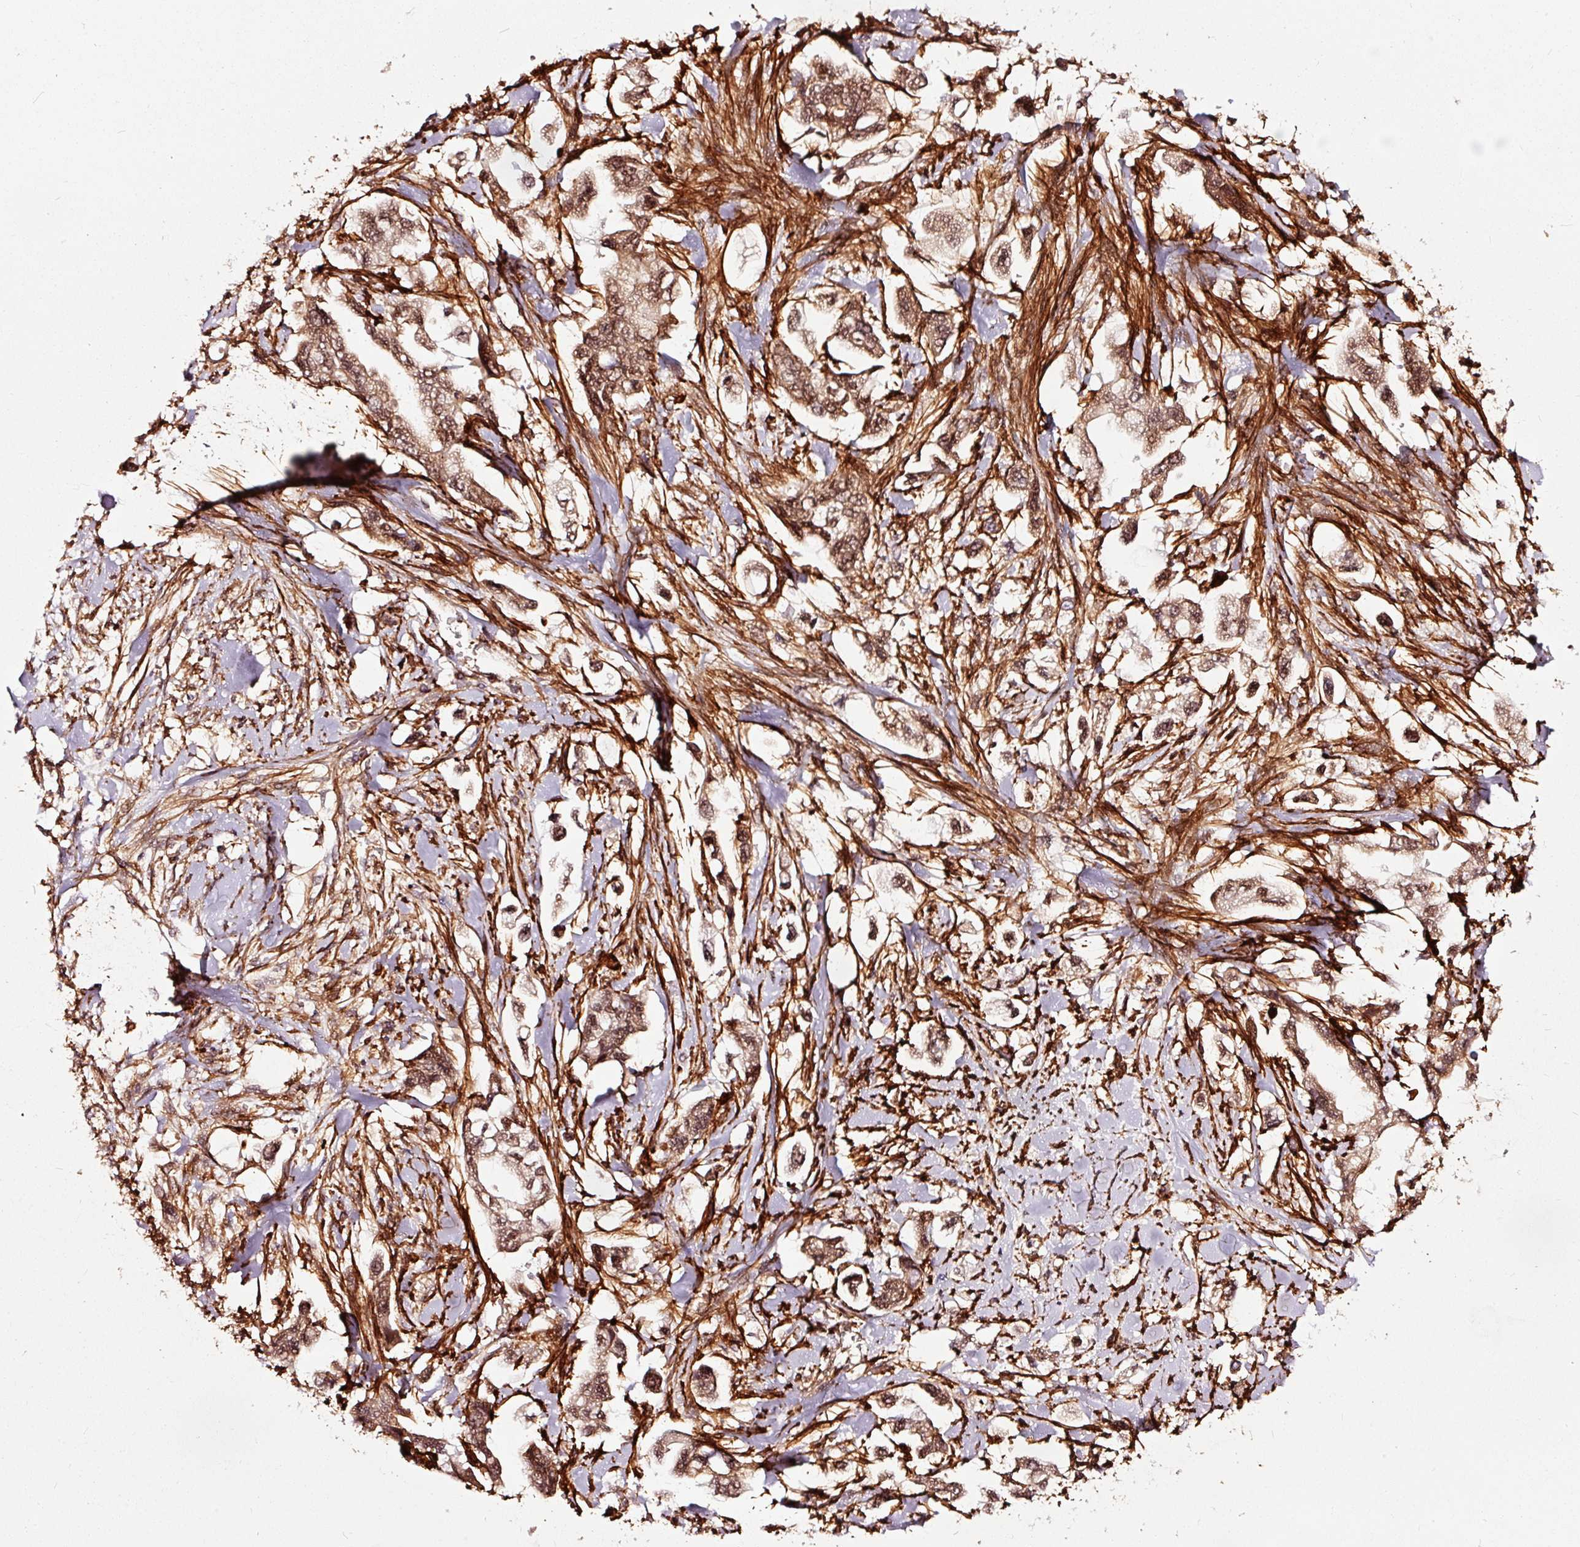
{"staining": {"intensity": "moderate", "quantity": ">75%", "location": "nuclear"}, "tissue": "stomach cancer", "cell_type": "Tumor cells", "image_type": "cancer", "snomed": [{"axis": "morphology", "description": "Adenocarcinoma, NOS"}, {"axis": "topography", "description": "Stomach"}], "caption": "Adenocarcinoma (stomach) tissue shows moderate nuclear expression in about >75% of tumor cells", "gene": "TPM1", "patient": {"sex": "male", "age": 62}}